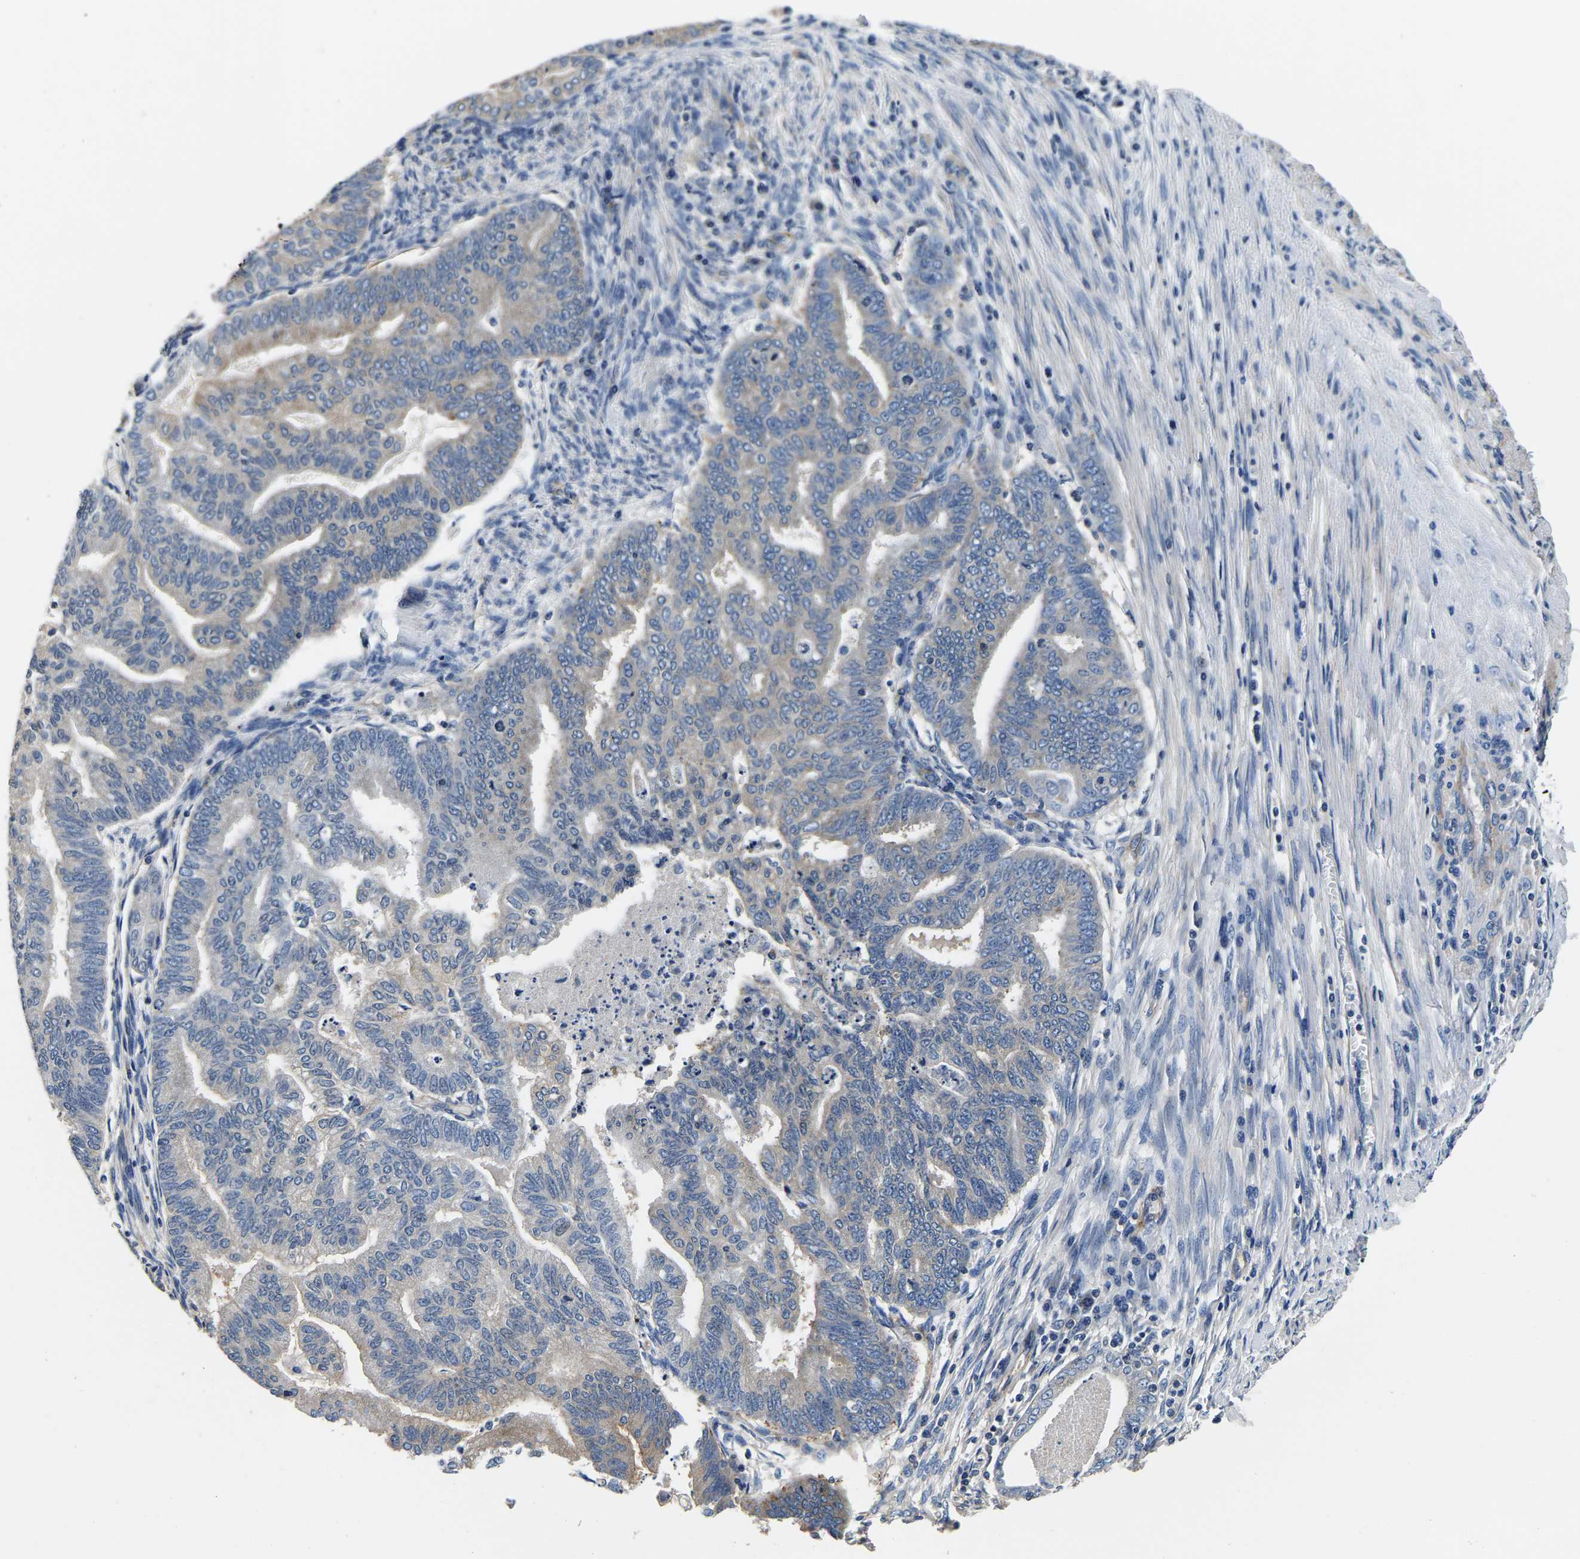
{"staining": {"intensity": "moderate", "quantity": "25%-75%", "location": "cytoplasmic/membranous"}, "tissue": "endometrial cancer", "cell_type": "Tumor cells", "image_type": "cancer", "snomed": [{"axis": "morphology", "description": "Polyp, NOS"}, {"axis": "morphology", "description": "Adenocarcinoma, NOS"}, {"axis": "morphology", "description": "Adenoma, NOS"}, {"axis": "topography", "description": "Endometrium"}], "caption": "Endometrial adenocarcinoma was stained to show a protein in brown. There is medium levels of moderate cytoplasmic/membranous positivity in about 25%-75% of tumor cells. The staining is performed using DAB brown chromogen to label protein expression. The nuclei are counter-stained blue using hematoxylin.", "gene": "SH3GLB1", "patient": {"sex": "female", "age": 79}}